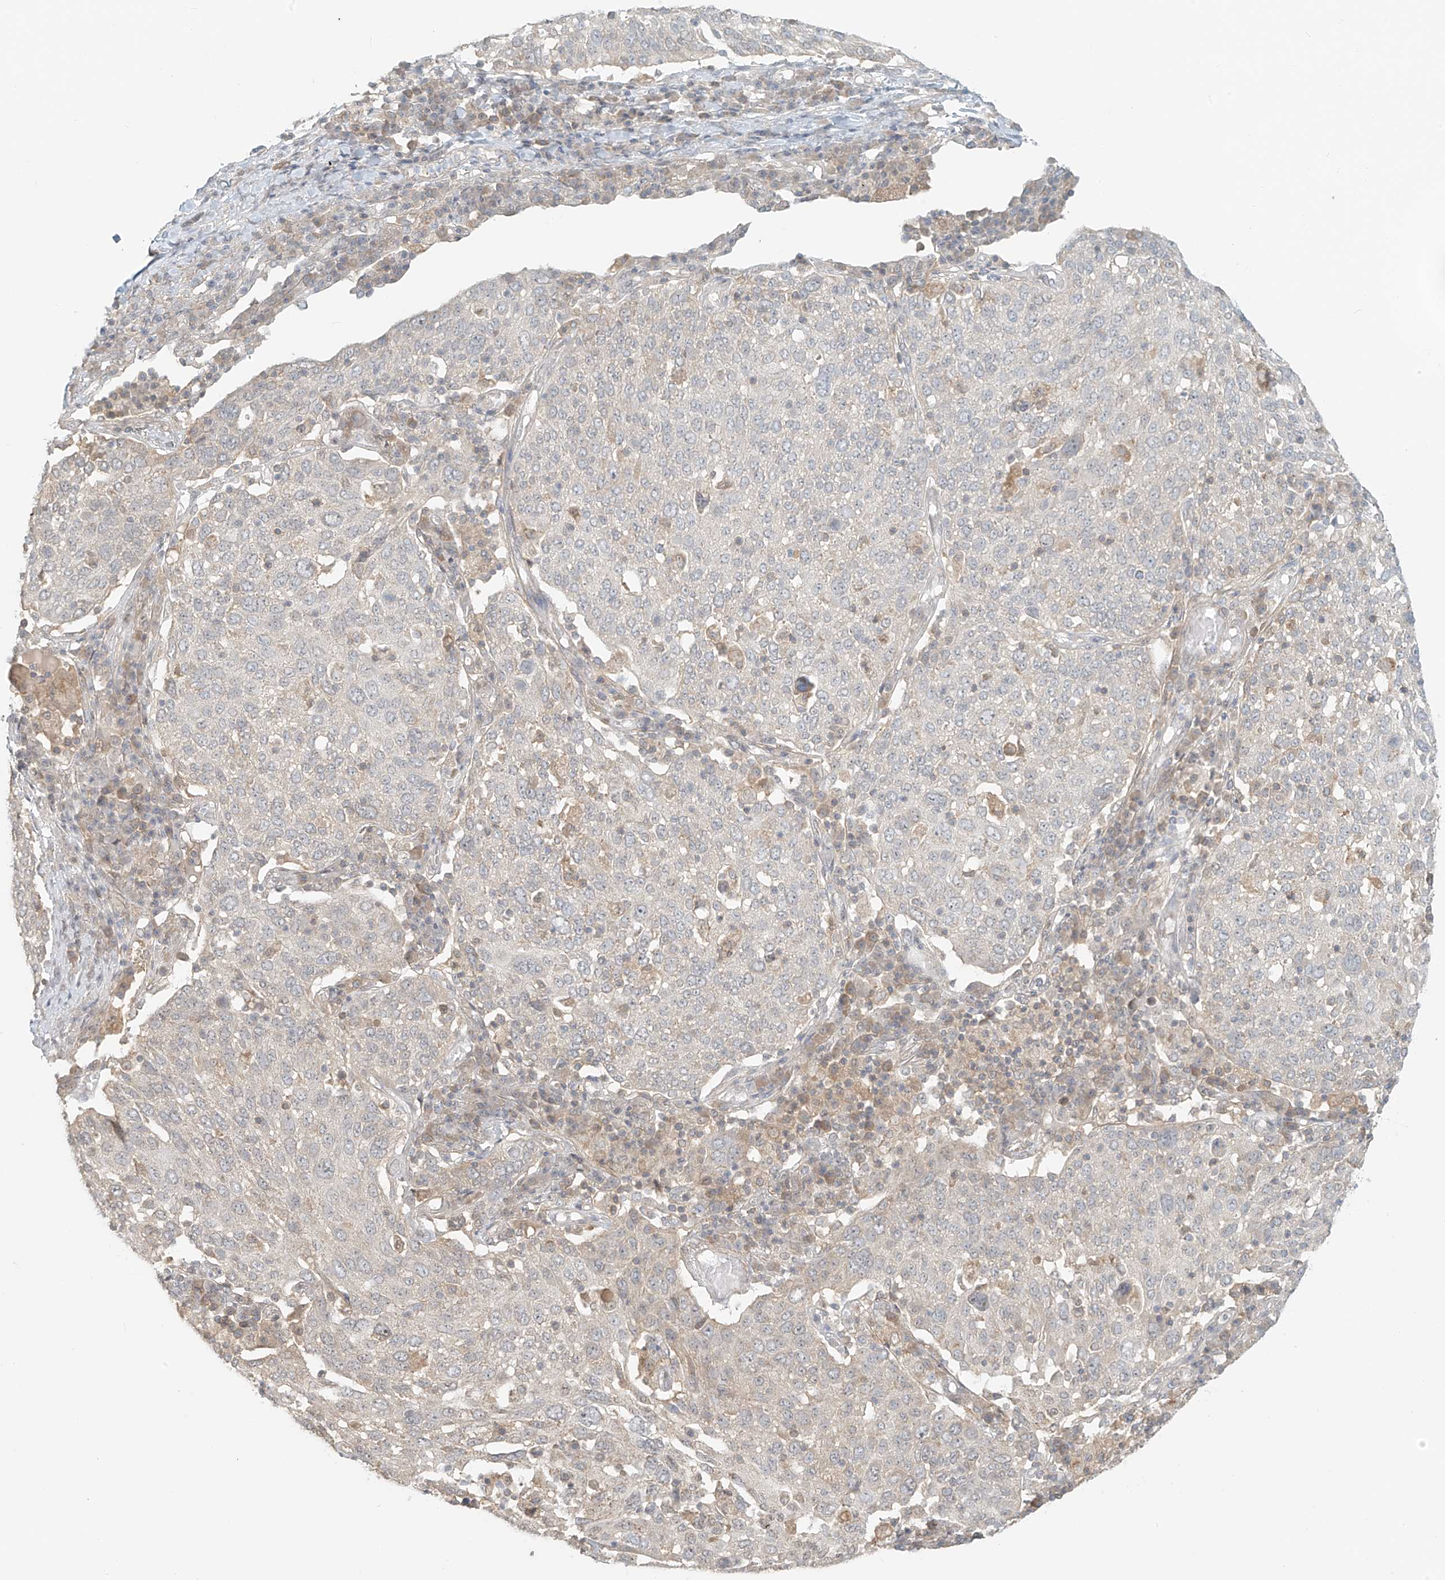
{"staining": {"intensity": "negative", "quantity": "none", "location": "none"}, "tissue": "lung cancer", "cell_type": "Tumor cells", "image_type": "cancer", "snomed": [{"axis": "morphology", "description": "Squamous cell carcinoma, NOS"}, {"axis": "topography", "description": "Lung"}], "caption": "DAB immunohistochemical staining of lung cancer displays no significant expression in tumor cells.", "gene": "ABCD1", "patient": {"sex": "male", "age": 65}}